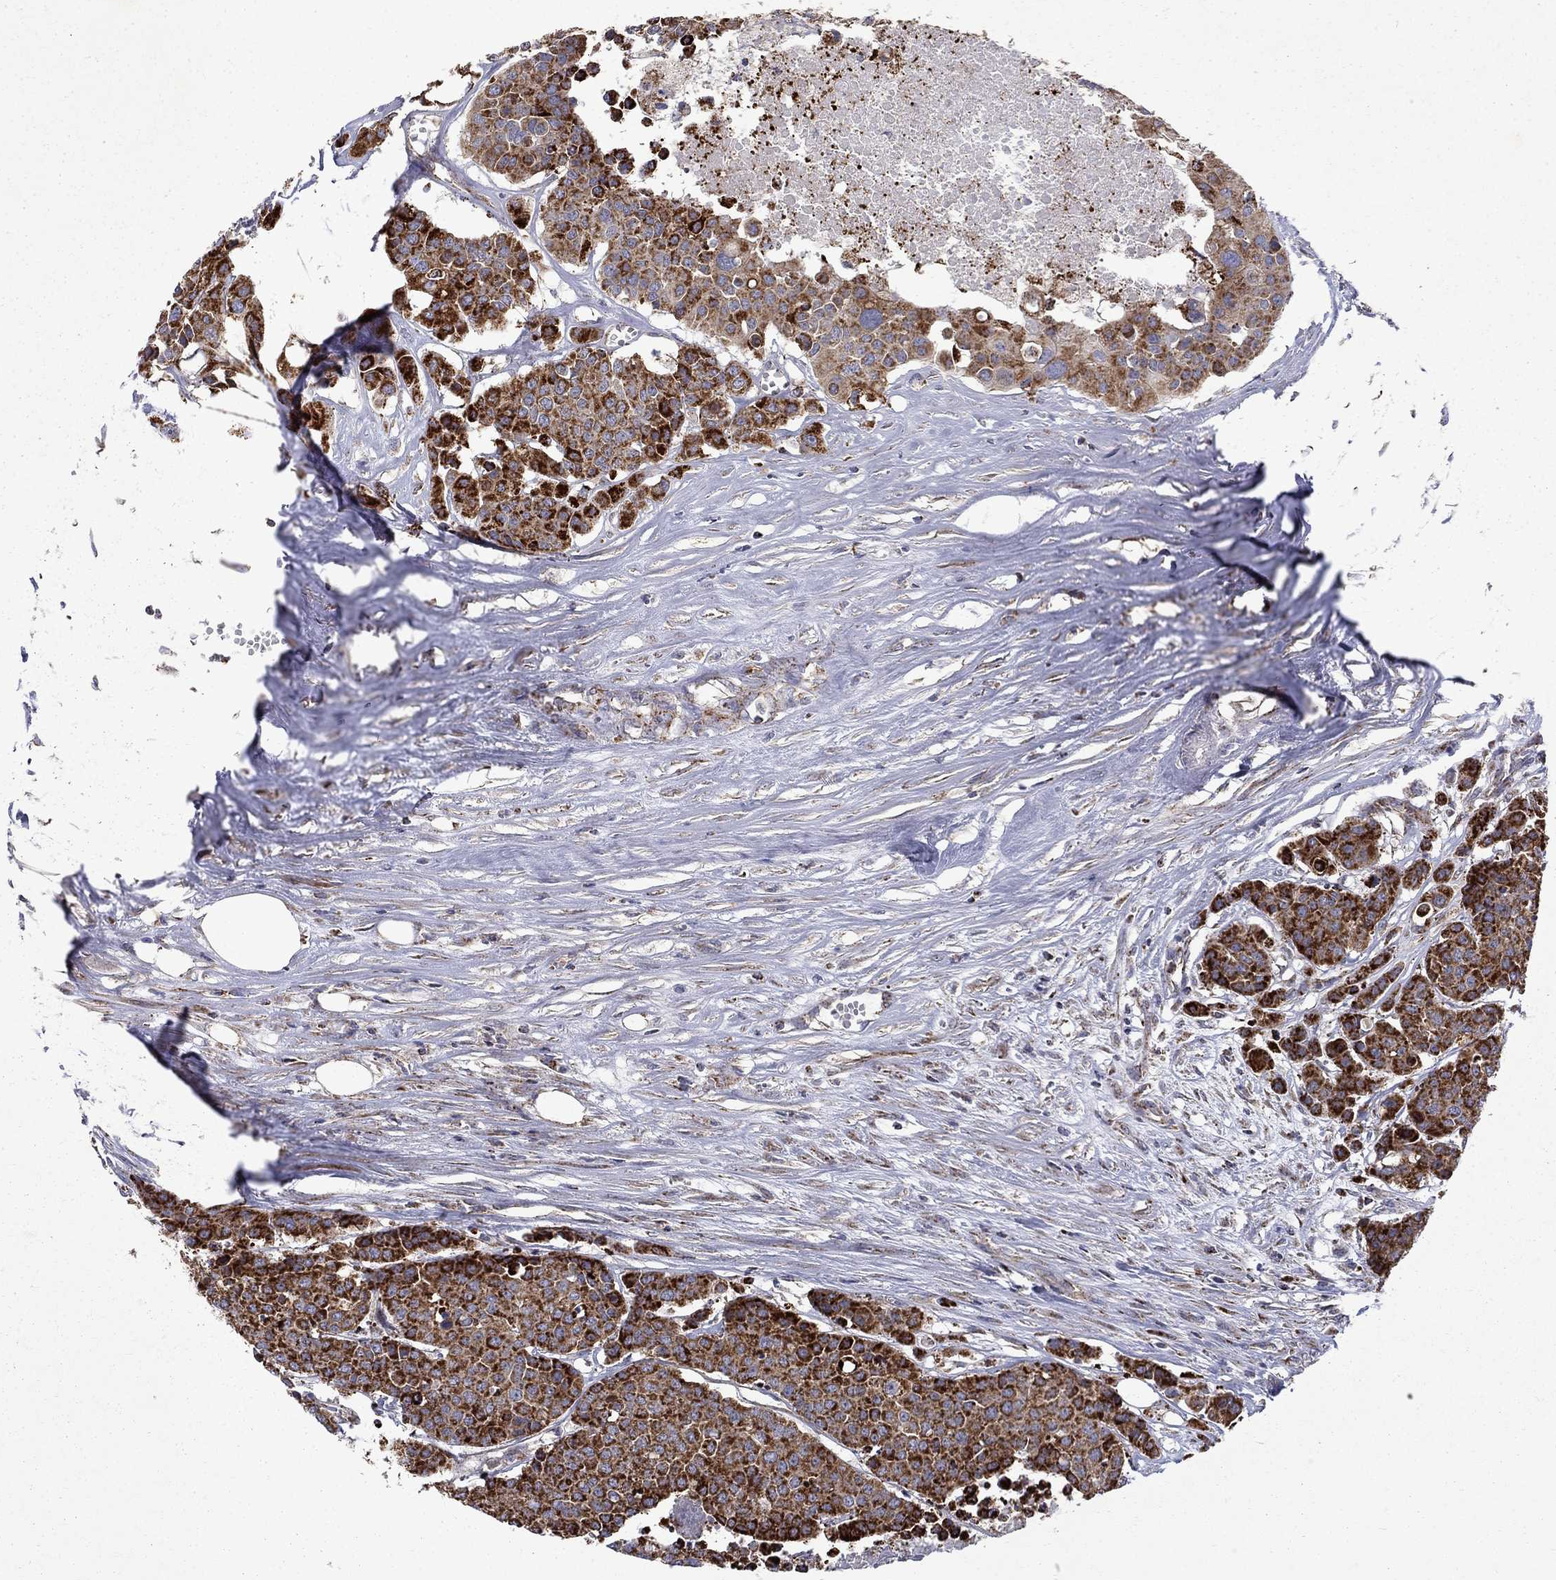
{"staining": {"intensity": "strong", "quantity": ">75%", "location": "cytoplasmic/membranous"}, "tissue": "carcinoid", "cell_type": "Tumor cells", "image_type": "cancer", "snomed": [{"axis": "morphology", "description": "Carcinoid, malignant, NOS"}, {"axis": "topography", "description": "Colon"}], "caption": "Protein staining reveals strong cytoplasmic/membranous staining in about >75% of tumor cells in malignant carcinoid.", "gene": "PCBP3", "patient": {"sex": "male", "age": 81}}